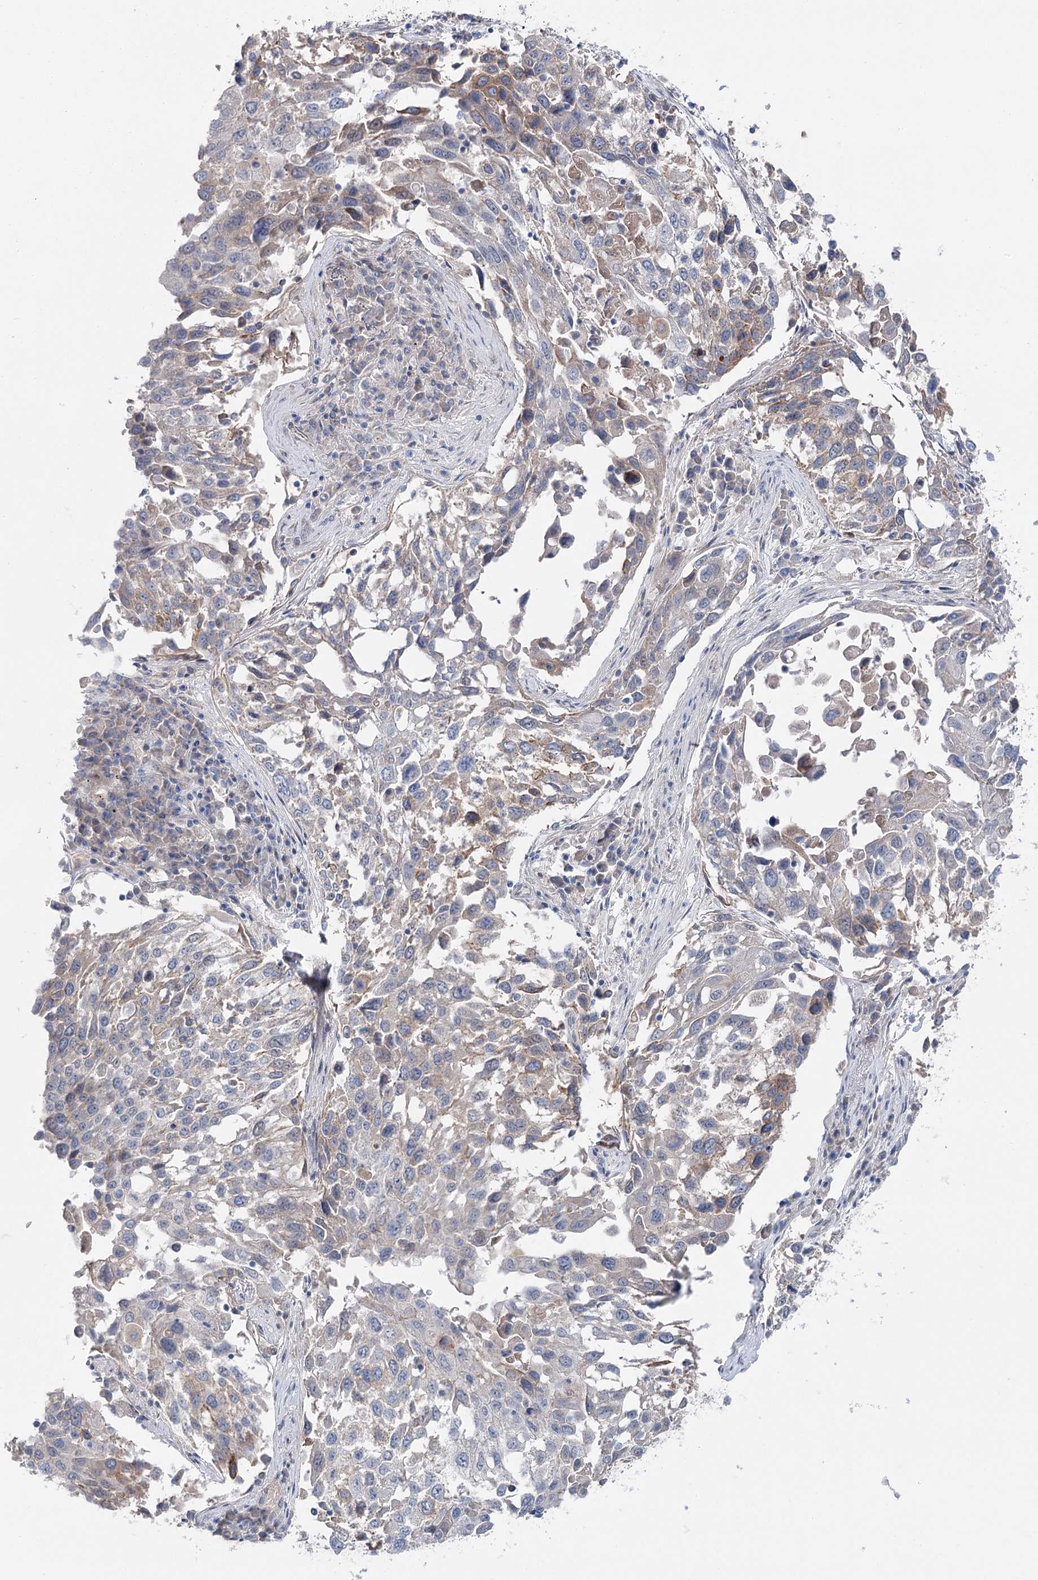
{"staining": {"intensity": "weak", "quantity": "<25%", "location": "cytoplasmic/membranous"}, "tissue": "lung cancer", "cell_type": "Tumor cells", "image_type": "cancer", "snomed": [{"axis": "morphology", "description": "Squamous cell carcinoma, NOS"}, {"axis": "topography", "description": "Lung"}], "caption": "There is no significant staining in tumor cells of lung cancer. Brightfield microscopy of IHC stained with DAB (3,3'-diaminobenzidine) (brown) and hematoxylin (blue), captured at high magnification.", "gene": "LRRC14B", "patient": {"sex": "male", "age": 65}}